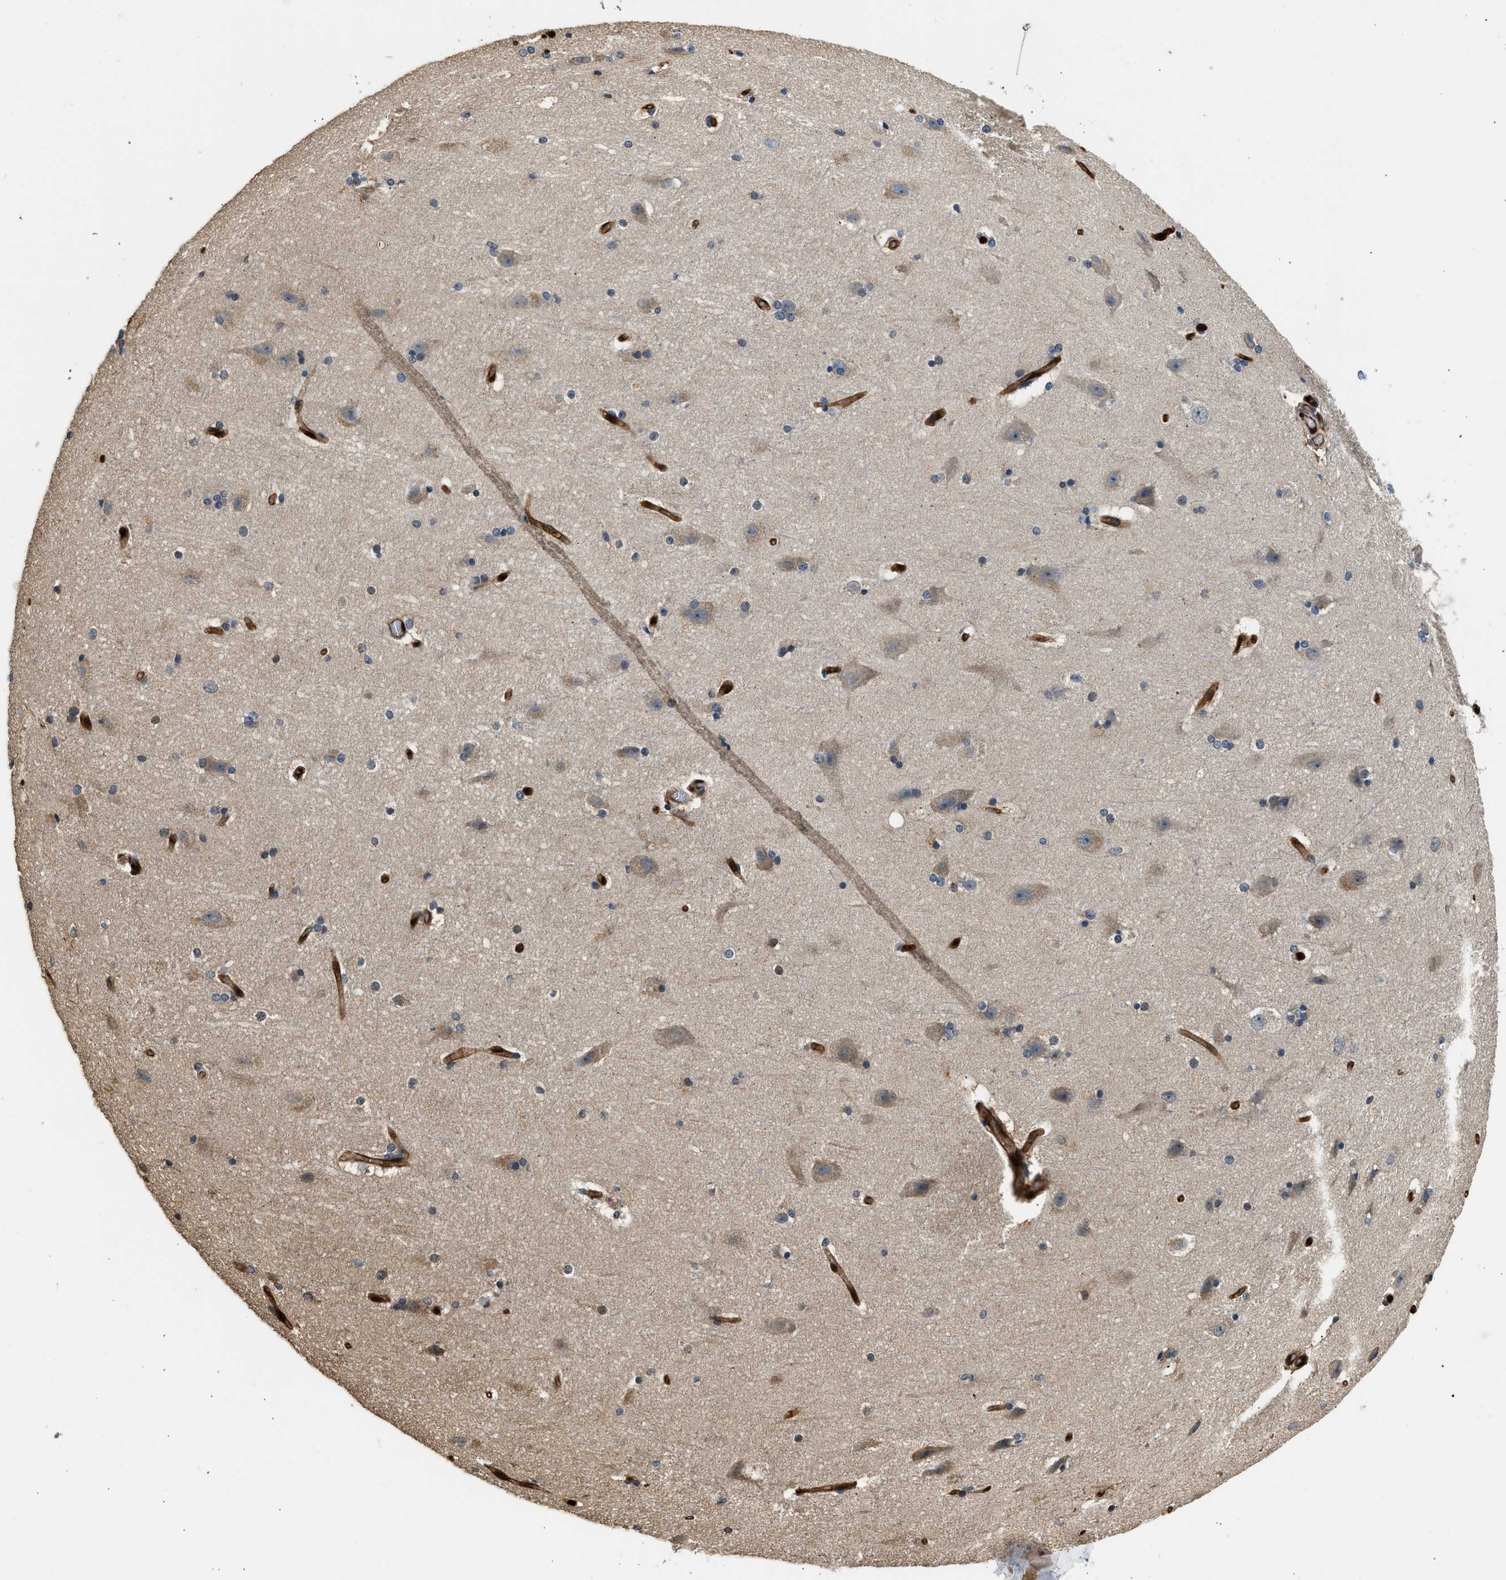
{"staining": {"intensity": "moderate", "quantity": ">75%", "location": "cytoplasmic/membranous,nuclear"}, "tissue": "cerebral cortex", "cell_type": "Endothelial cells", "image_type": "normal", "snomed": [{"axis": "morphology", "description": "Normal tissue, NOS"}, {"axis": "topography", "description": "Cerebral cortex"}, {"axis": "topography", "description": "Hippocampus"}], "caption": "This image demonstrates immunohistochemistry staining of normal cerebral cortex, with medium moderate cytoplasmic/membranous,nuclear expression in about >75% of endothelial cells.", "gene": "ANXA3", "patient": {"sex": "female", "age": 19}}